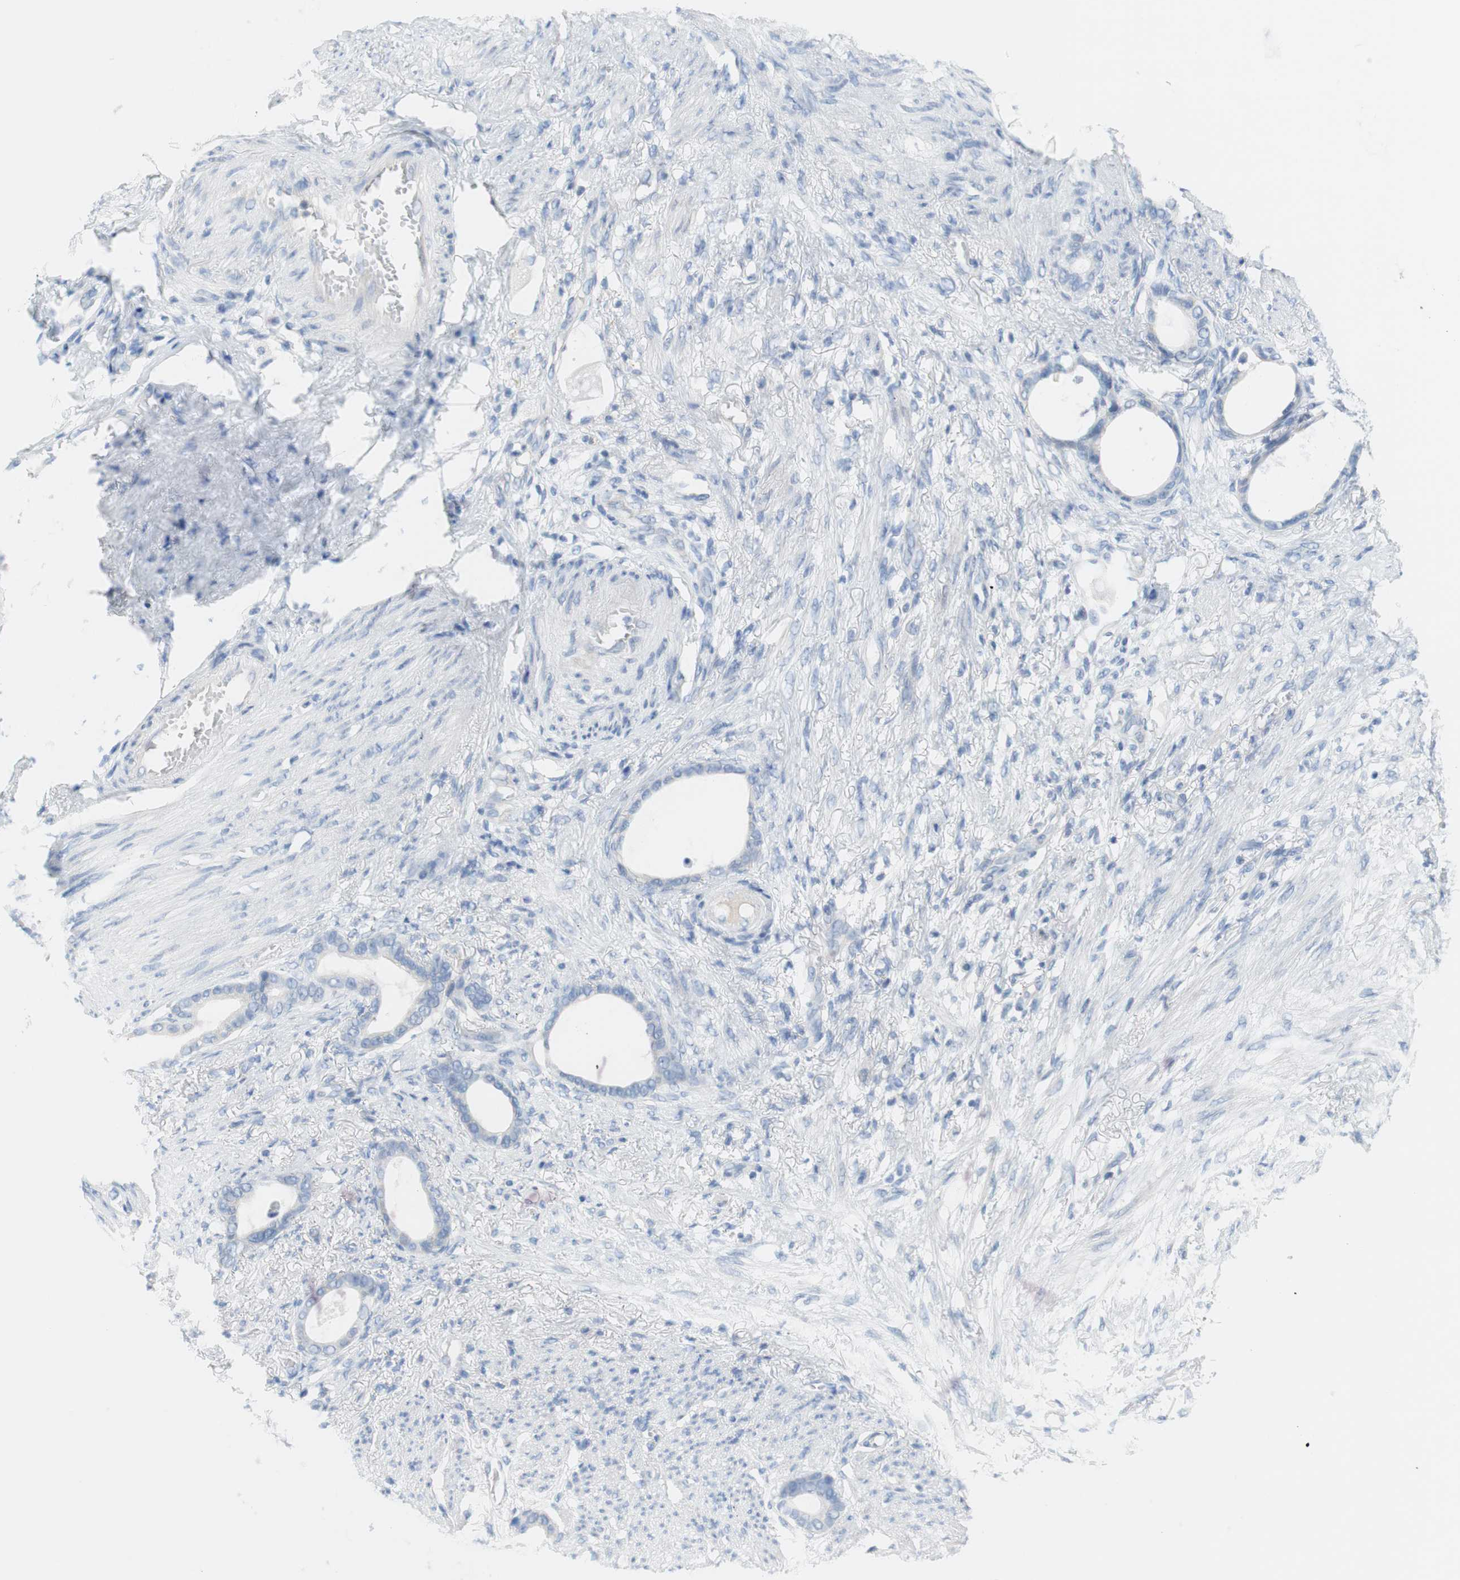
{"staining": {"intensity": "negative", "quantity": "none", "location": "none"}, "tissue": "stomach cancer", "cell_type": "Tumor cells", "image_type": "cancer", "snomed": [{"axis": "morphology", "description": "Adenocarcinoma, NOS"}, {"axis": "topography", "description": "Stomach"}], "caption": "Immunohistochemical staining of adenocarcinoma (stomach) exhibits no significant expression in tumor cells. Brightfield microscopy of IHC stained with DAB (3,3'-diaminobenzidine) (brown) and hematoxylin (blue), captured at high magnification.", "gene": "MYH1", "patient": {"sex": "female", "age": 75}}